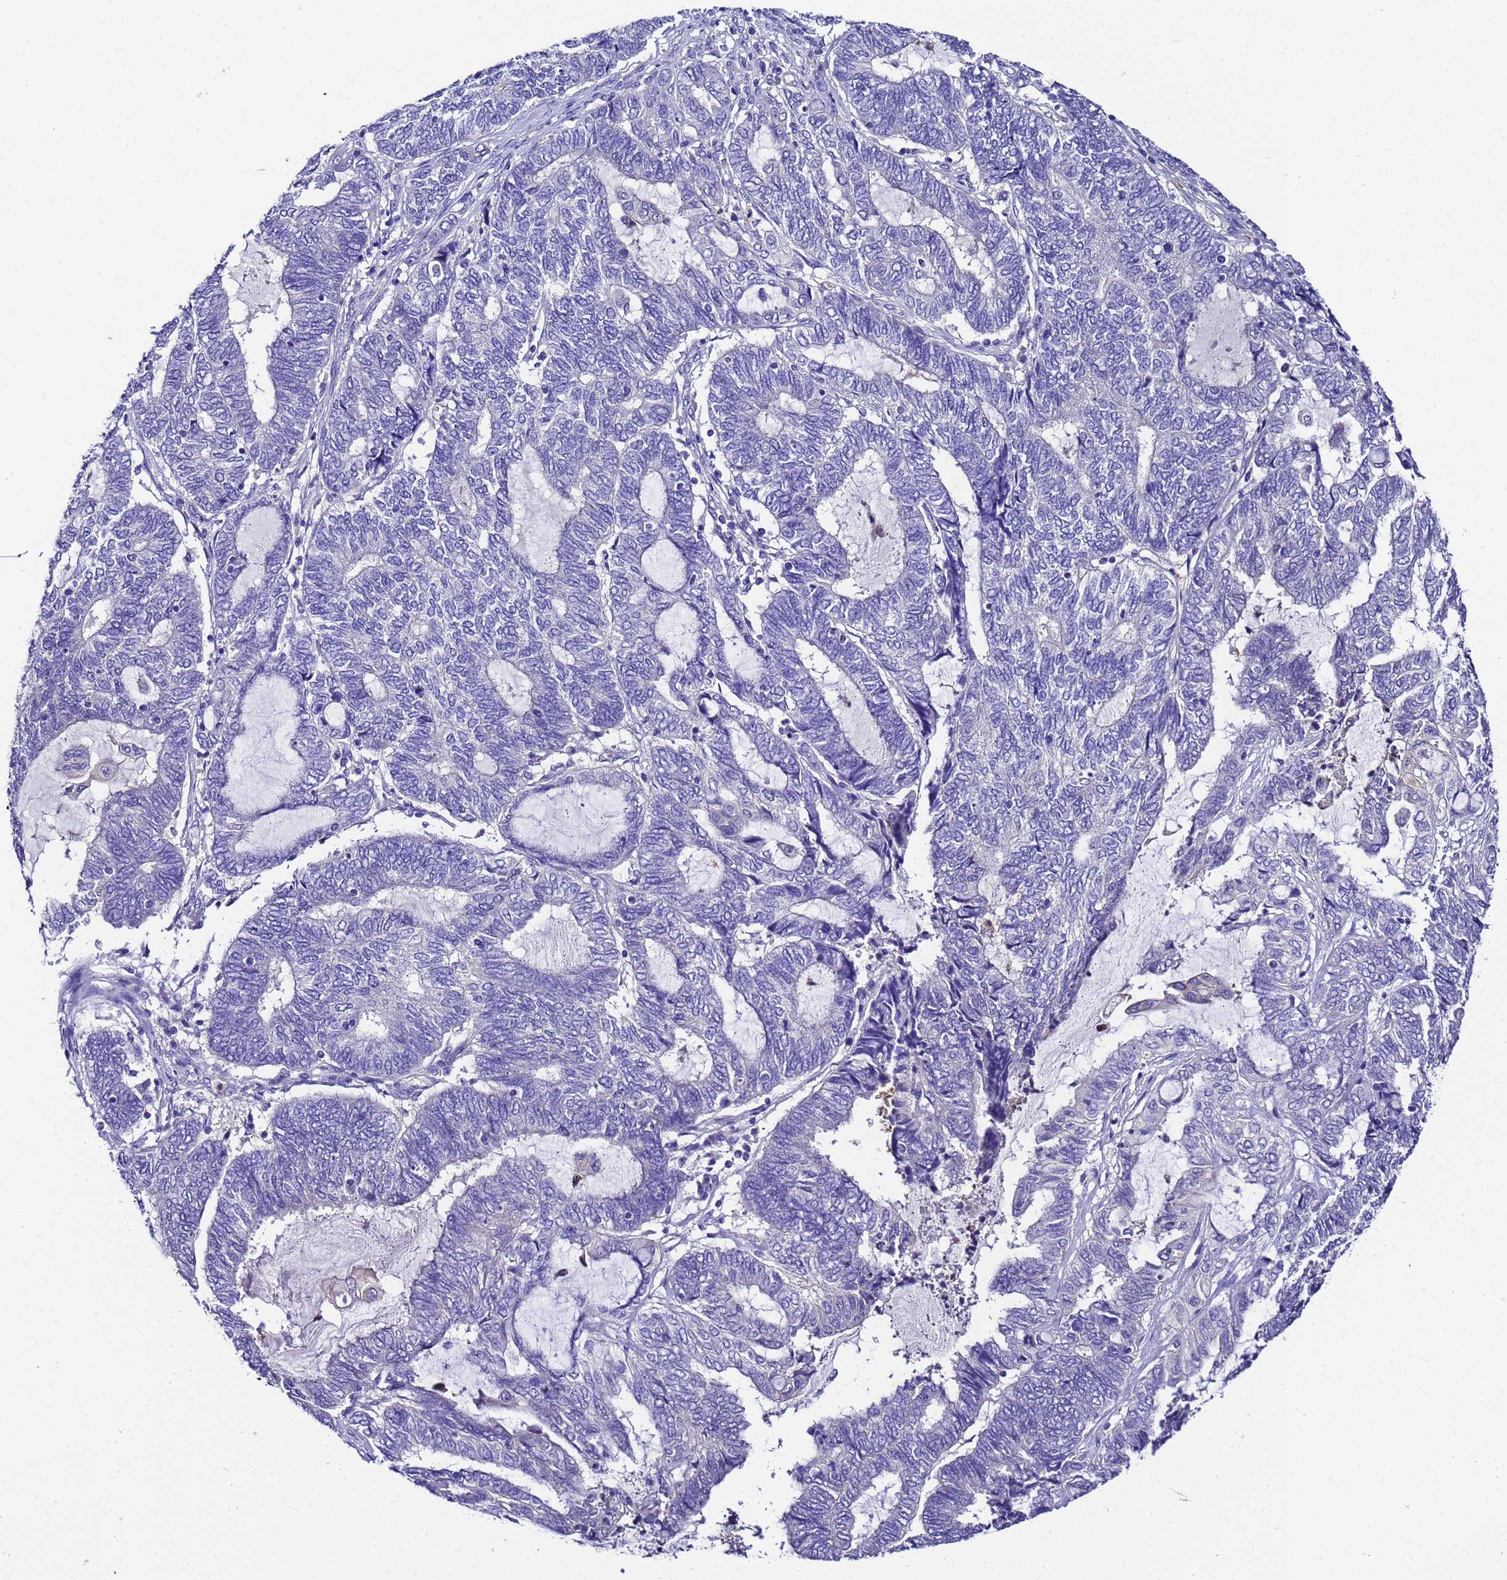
{"staining": {"intensity": "negative", "quantity": "none", "location": "none"}, "tissue": "endometrial cancer", "cell_type": "Tumor cells", "image_type": "cancer", "snomed": [{"axis": "morphology", "description": "Adenocarcinoma, NOS"}, {"axis": "topography", "description": "Uterus"}, {"axis": "topography", "description": "Endometrium"}], "caption": "Human endometrial adenocarcinoma stained for a protein using immunohistochemistry demonstrates no positivity in tumor cells.", "gene": "UGT2A1", "patient": {"sex": "female", "age": 70}}